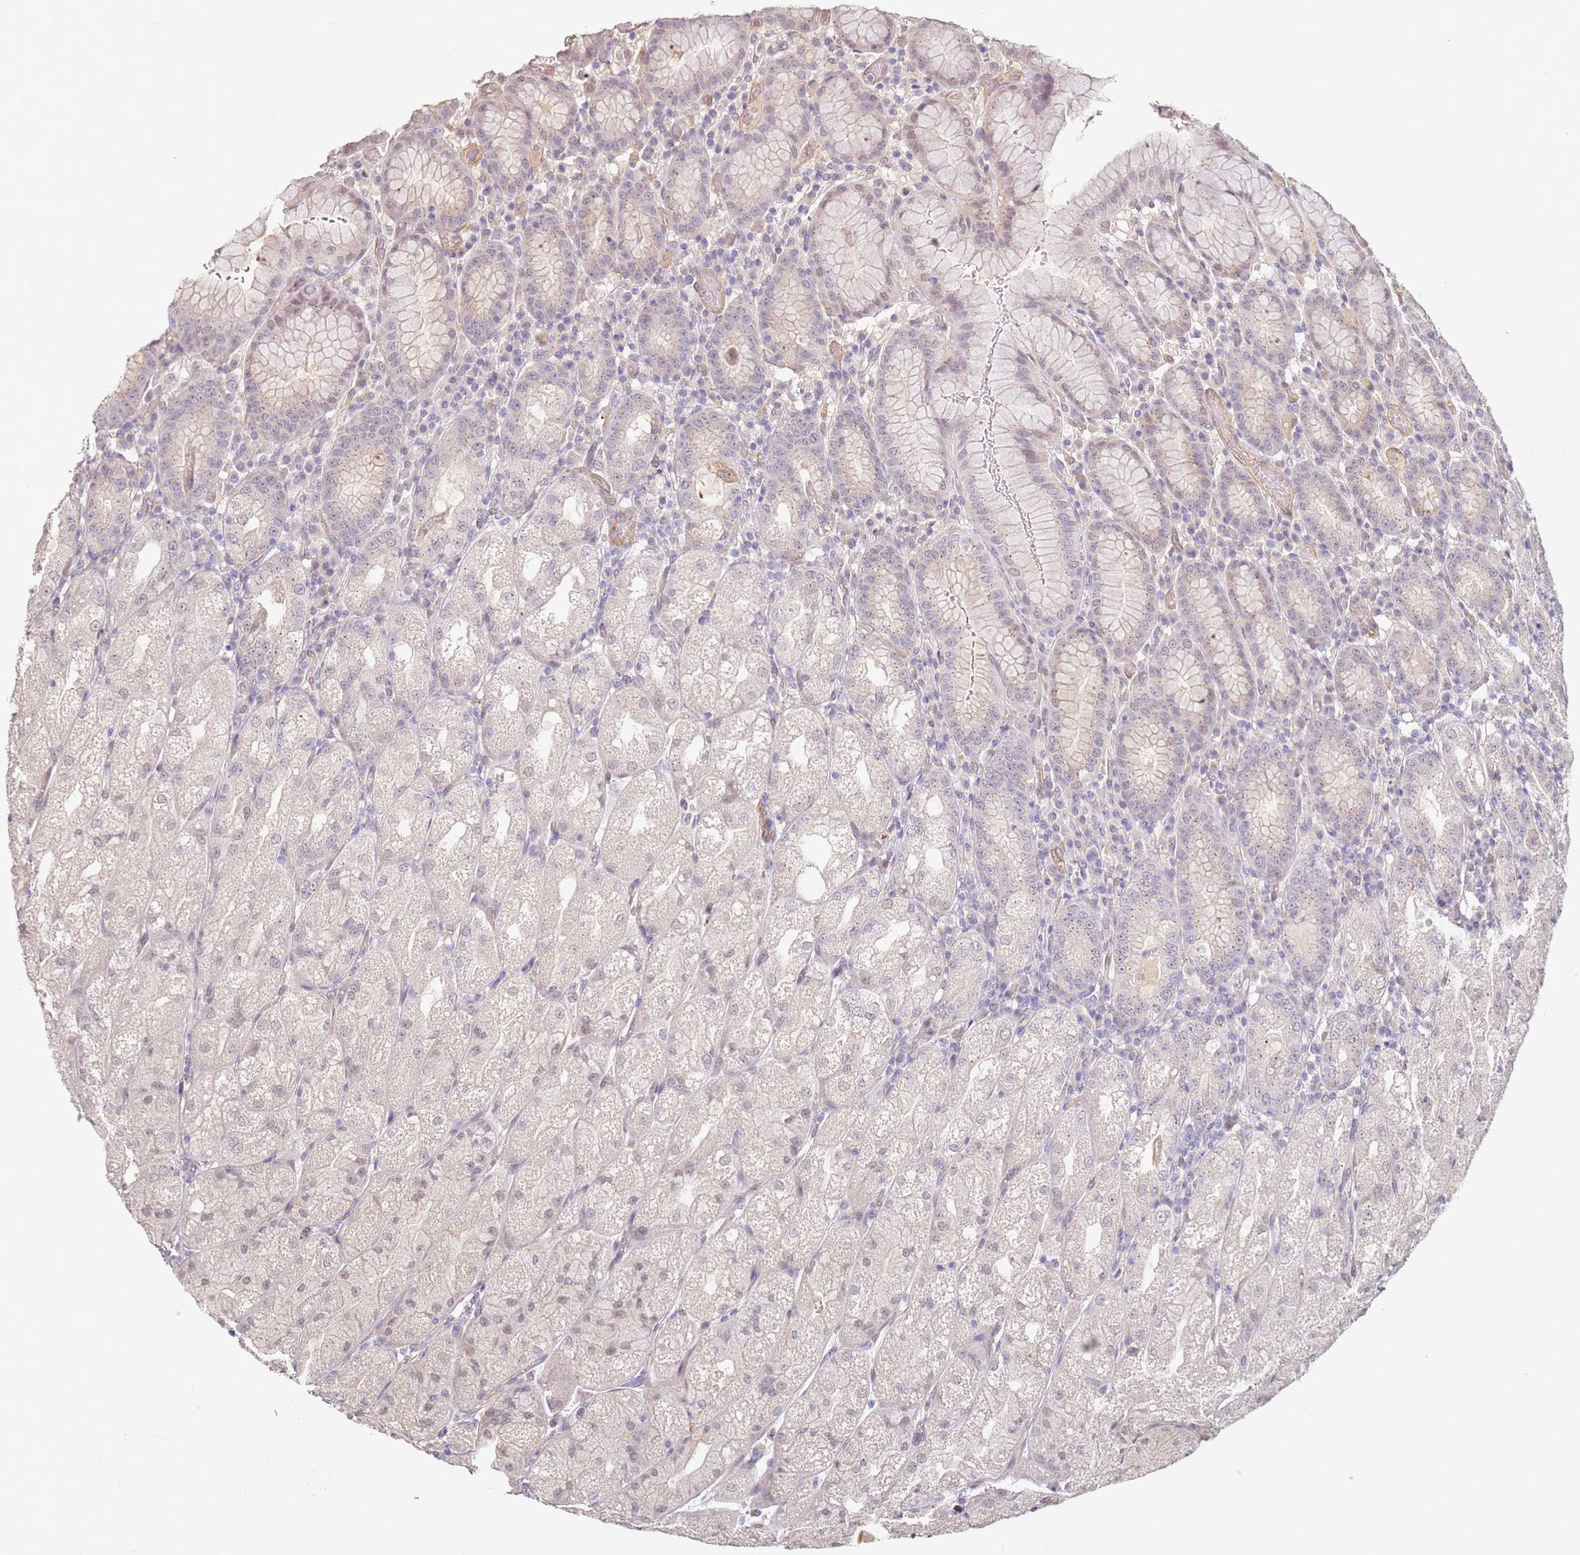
{"staining": {"intensity": "weak", "quantity": "25%-75%", "location": "cytoplasmic/membranous,nuclear"}, "tissue": "stomach", "cell_type": "Glandular cells", "image_type": "normal", "snomed": [{"axis": "morphology", "description": "Normal tissue, NOS"}, {"axis": "topography", "description": "Stomach, upper"}], "caption": "This is a micrograph of immunohistochemistry staining of normal stomach, which shows weak staining in the cytoplasmic/membranous,nuclear of glandular cells.", "gene": "WDR93", "patient": {"sex": "male", "age": 52}}